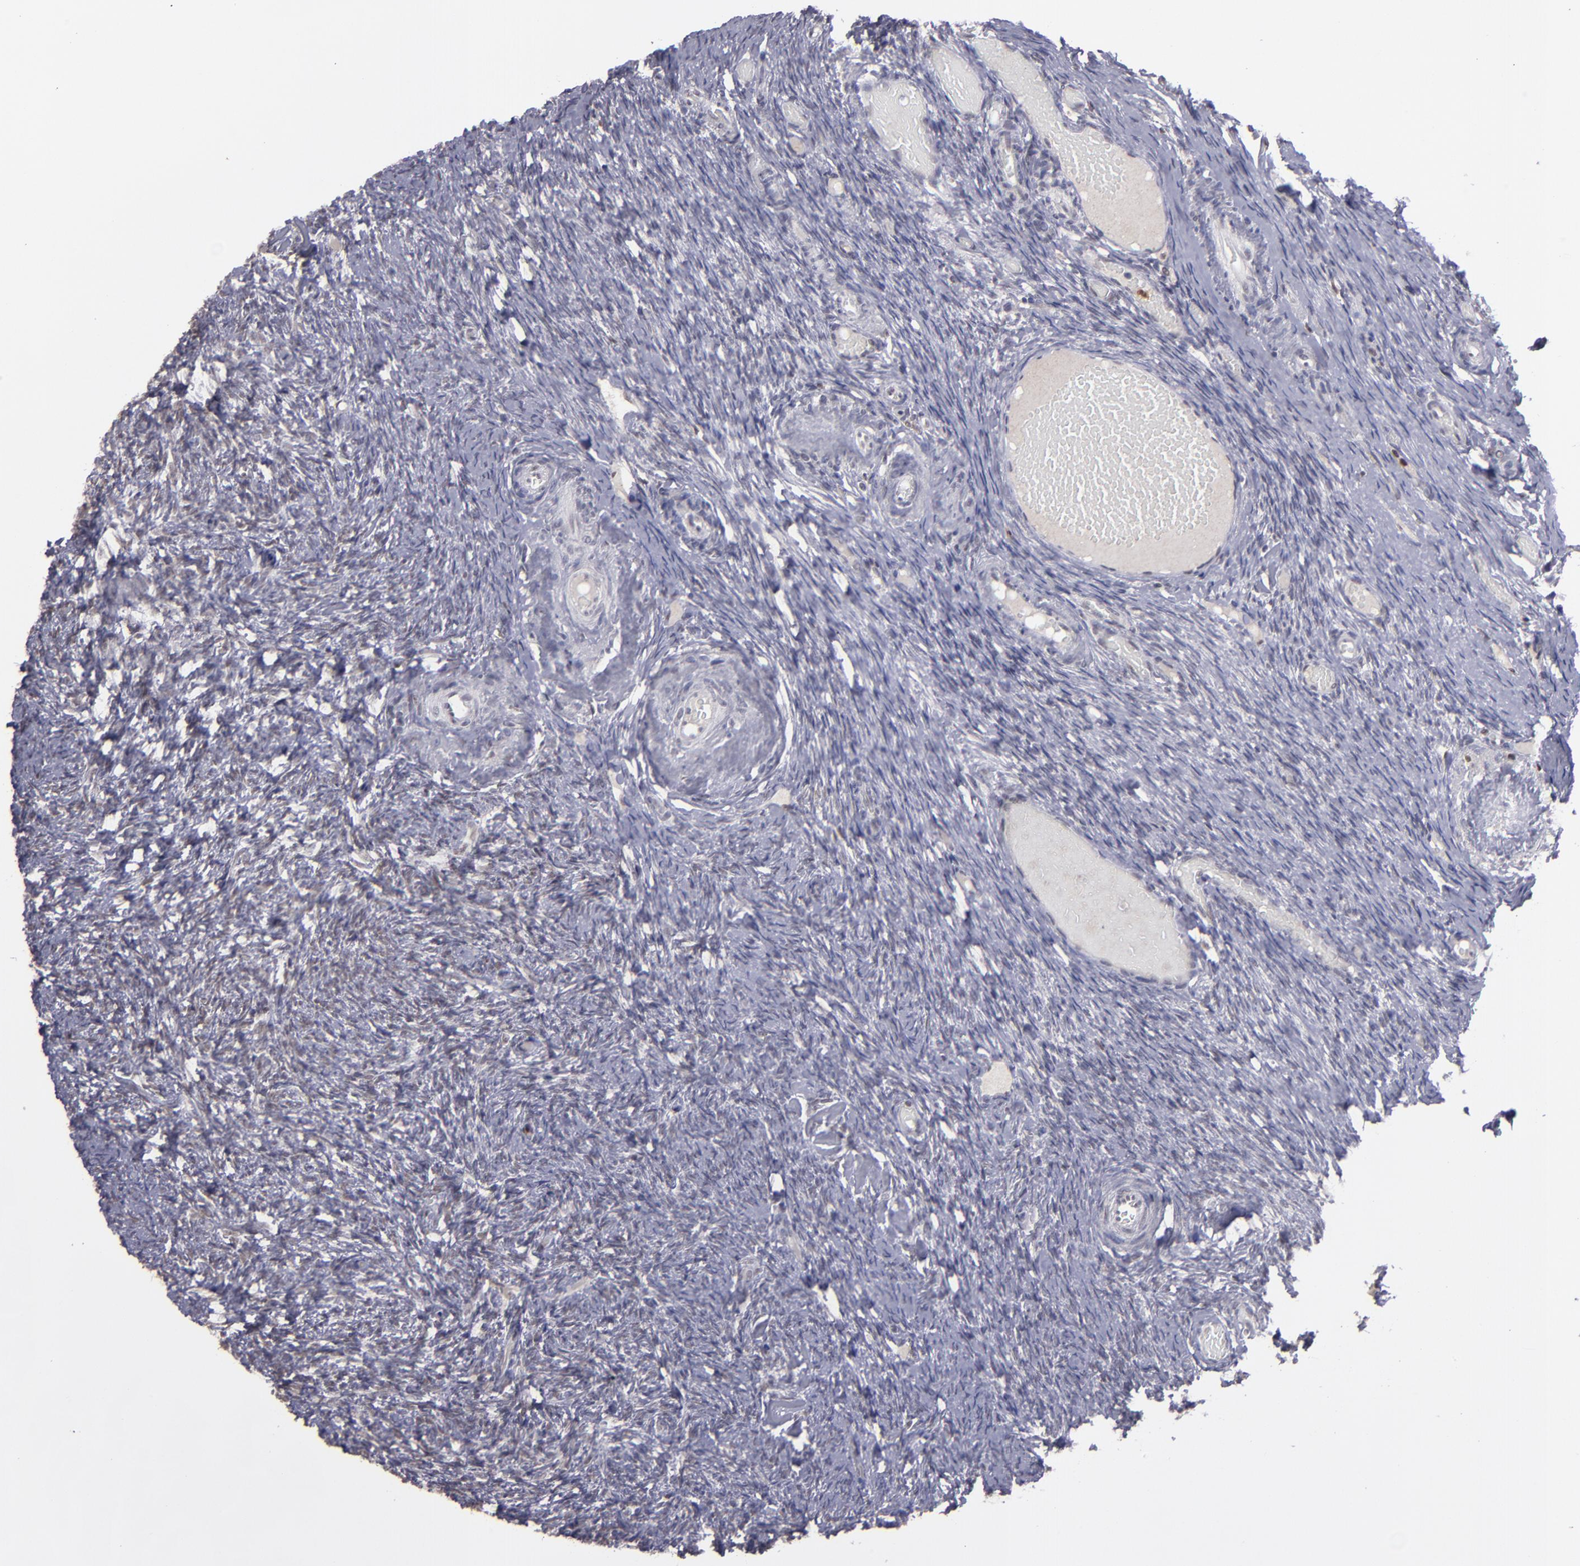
{"staining": {"intensity": "negative", "quantity": "none", "location": "none"}, "tissue": "ovary", "cell_type": "Follicle cells", "image_type": "normal", "snomed": [{"axis": "morphology", "description": "Normal tissue, NOS"}, {"axis": "topography", "description": "Ovary"}], "caption": "Immunohistochemistry photomicrograph of benign human ovary stained for a protein (brown), which demonstrates no expression in follicle cells. Brightfield microscopy of IHC stained with DAB (3,3'-diaminobenzidine) (brown) and hematoxylin (blue), captured at high magnification.", "gene": "RREB1", "patient": {"sex": "female", "age": 60}}